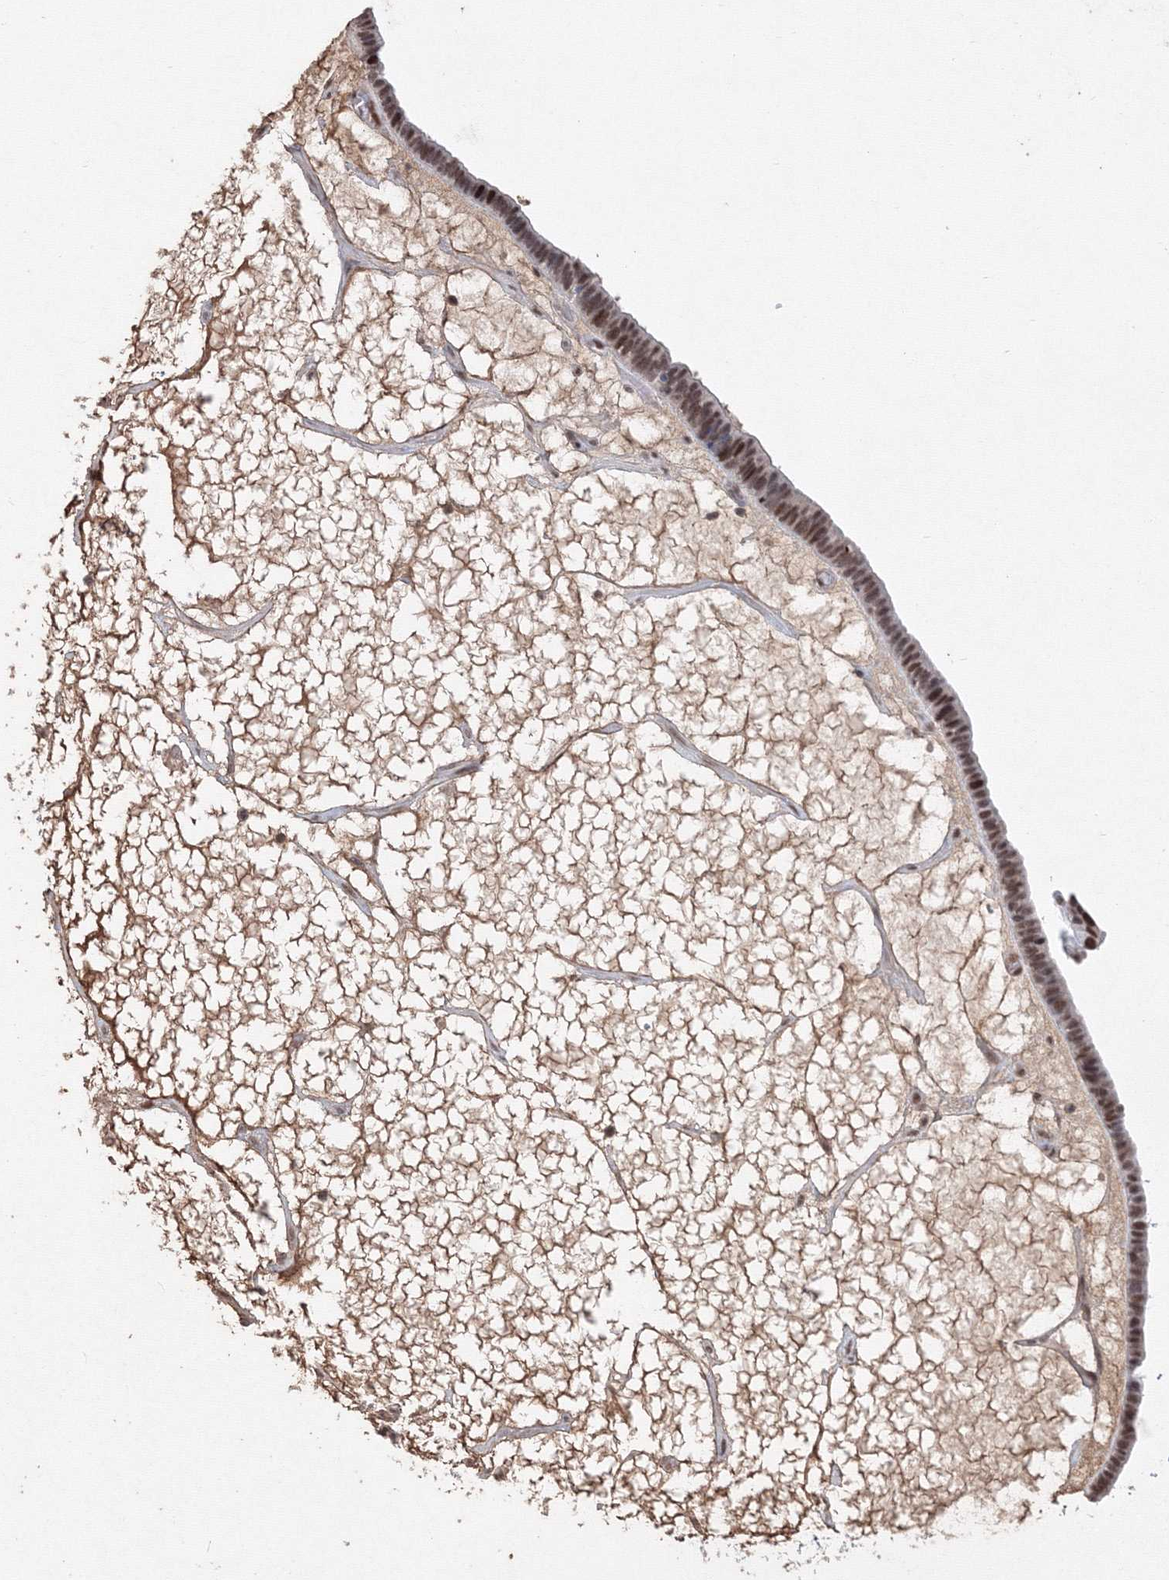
{"staining": {"intensity": "moderate", "quantity": ">75%", "location": "nuclear"}, "tissue": "ovarian cancer", "cell_type": "Tumor cells", "image_type": "cancer", "snomed": [{"axis": "morphology", "description": "Cystadenocarcinoma, serous, NOS"}, {"axis": "topography", "description": "Ovary"}], "caption": "Ovarian cancer tissue shows moderate nuclear expression in about >75% of tumor cells", "gene": "IWS1", "patient": {"sex": "female", "age": 56}}